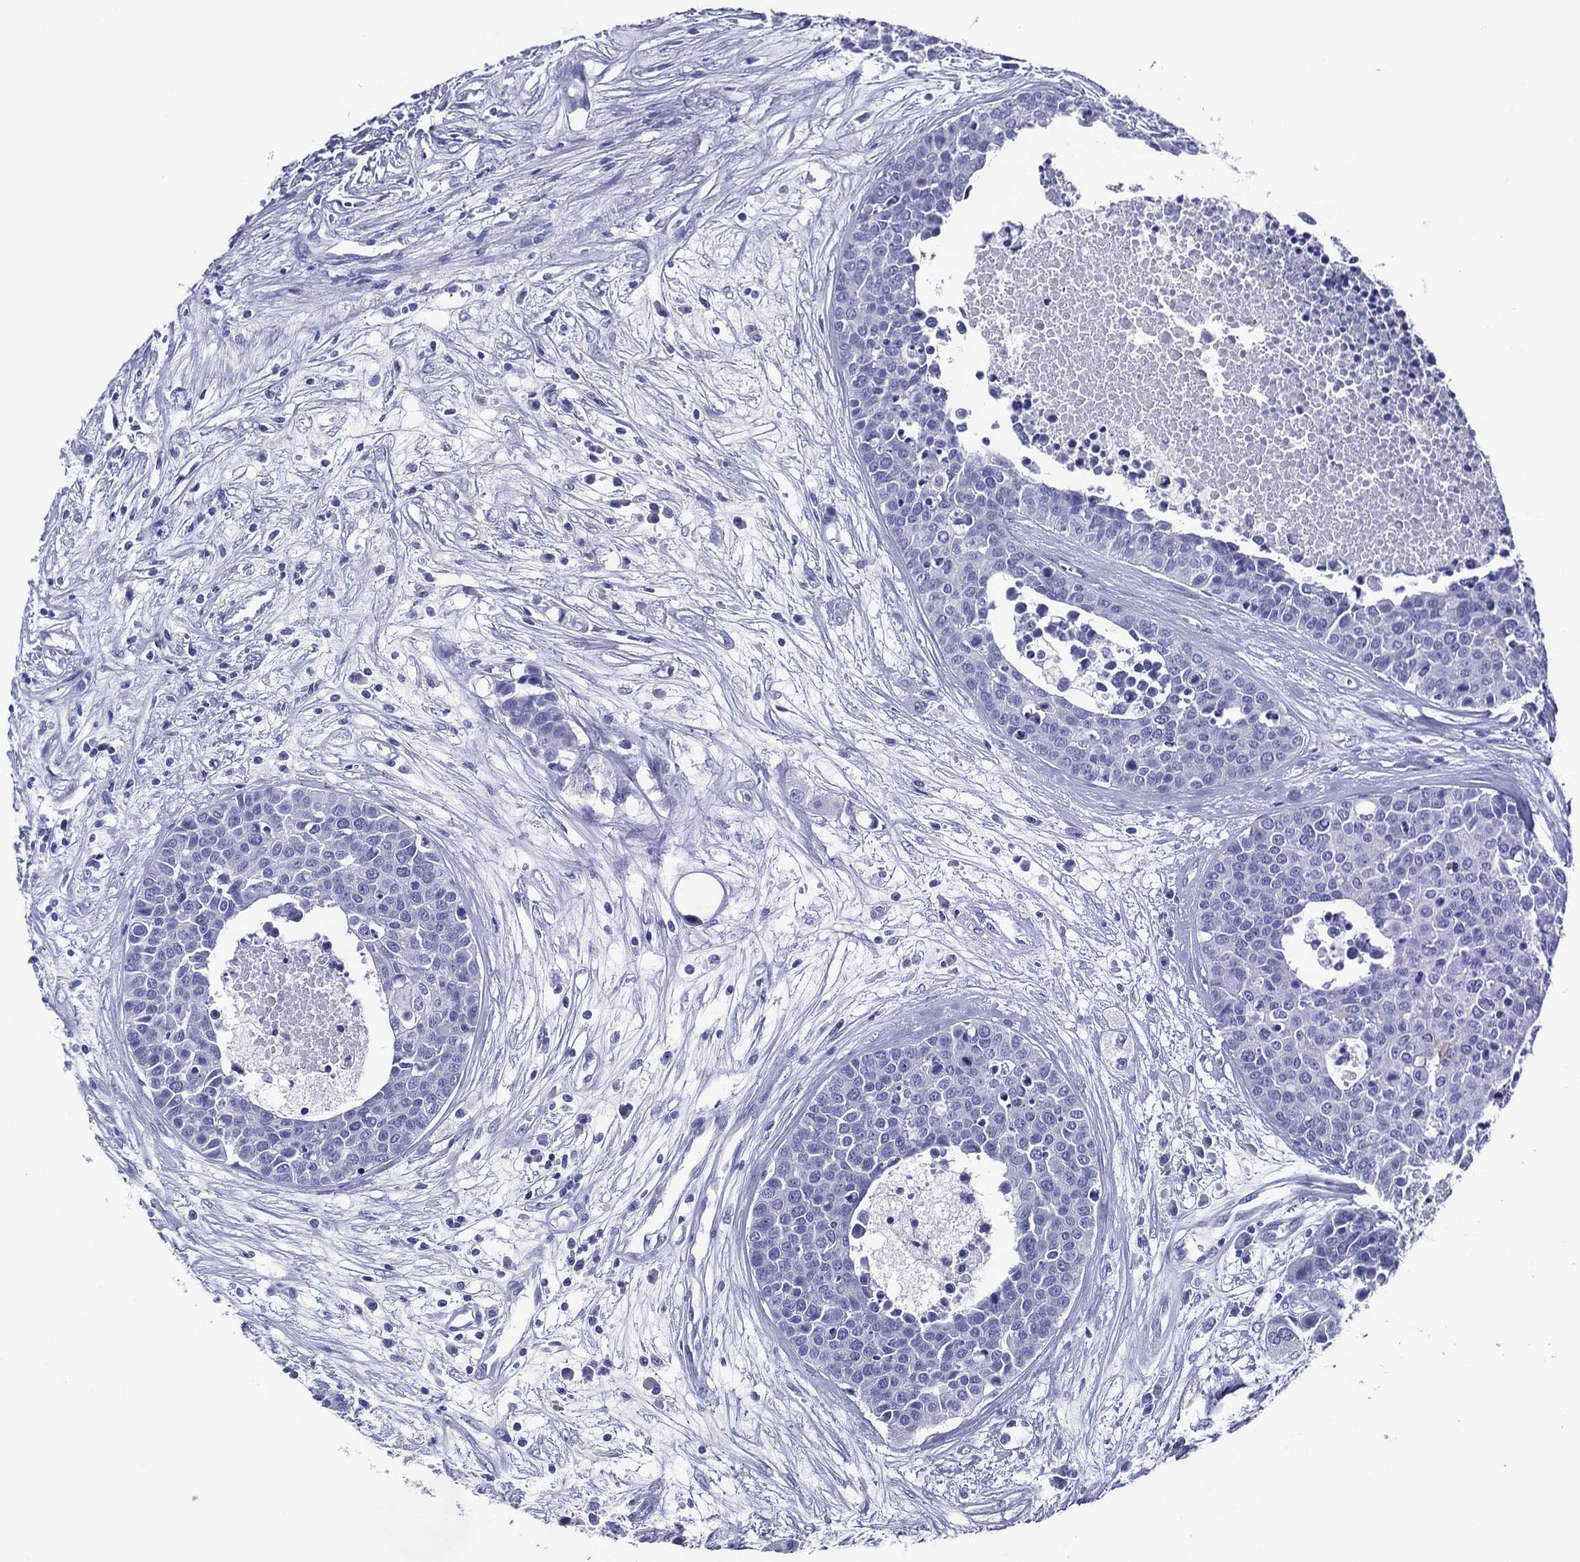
{"staining": {"intensity": "negative", "quantity": "none", "location": "none"}, "tissue": "carcinoid", "cell_type": "Tumor cells", "image_type": "cancer", "snomed": [{"axis": "morphology", "description": "Carcinoid, malignant, NOS"}, {"axis": "topography", "description": "Colon"}], "caption": "High magnification brightfield microscopy of carcinoid stained with DAB (3,3'-diaminobenzidine) (brown) and counterstained with hematoxylin (blue): tumor cells show no significant expression.", "gene": "ACE2", "patient": {"sex": "male", "age": 81}}